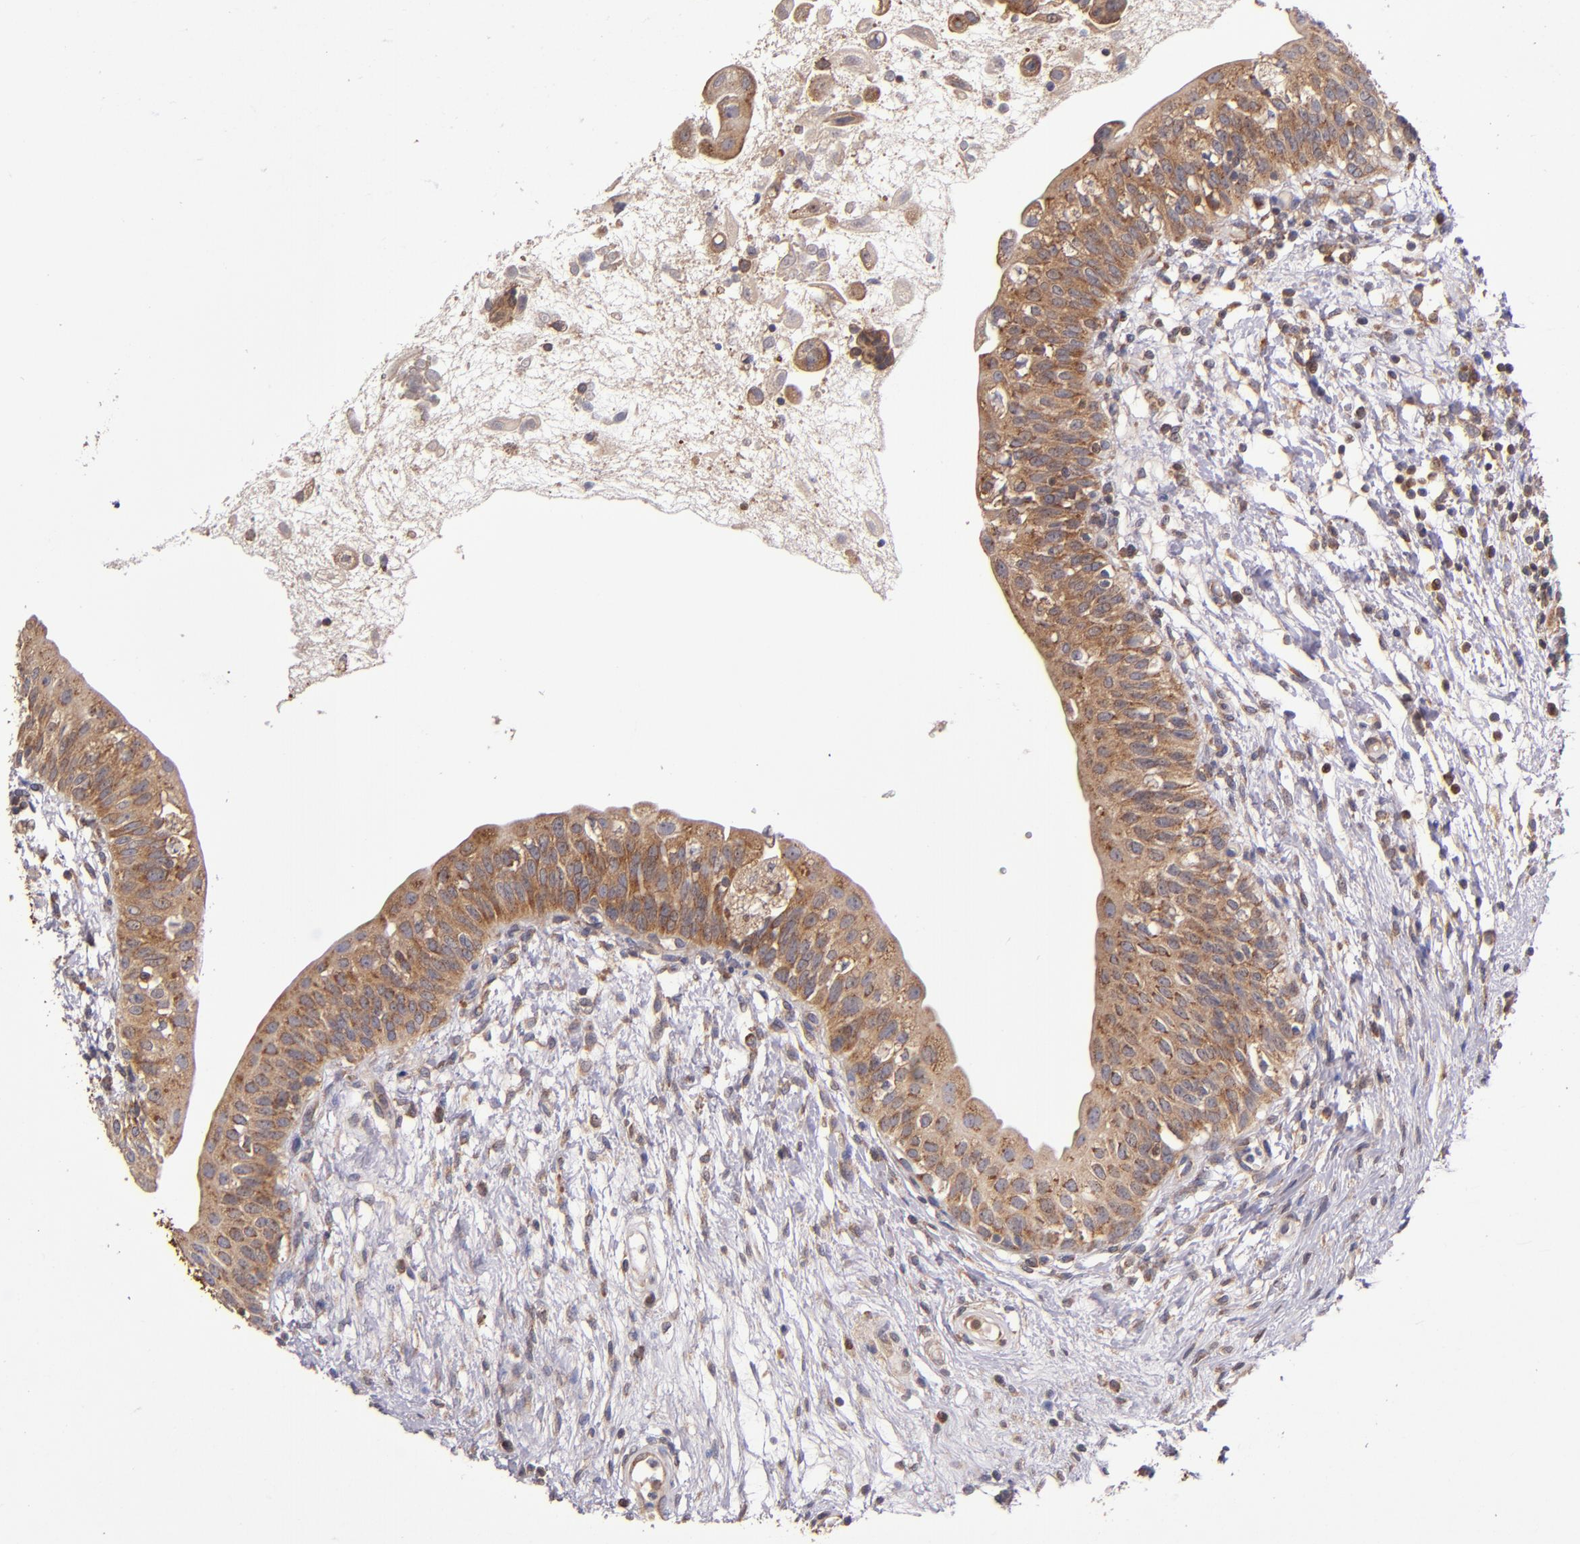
{"staining": {"intensity": "moderate", "quantity": ">75%", "location": "cytoplasmic/membranous"}, "tissue": "urinary bladder", "cell_type": "Urothelial cells", "image_type": "normal", "snomed": [{"axis": "morphology", "description": "Normal tissue, NOS"}, {"axis": "topography", "description": "Urinary bladder"}], "caption": "A medium amount of moderate cytoplasmic/membranous positivity is present in approximately >75% of urothelial cells in normal urinary bladder. (IHC, brightfield microscopy, high magnification).", "gene": "EIF4ENIF1", "patient": {"sex": "female", "age": 55}}